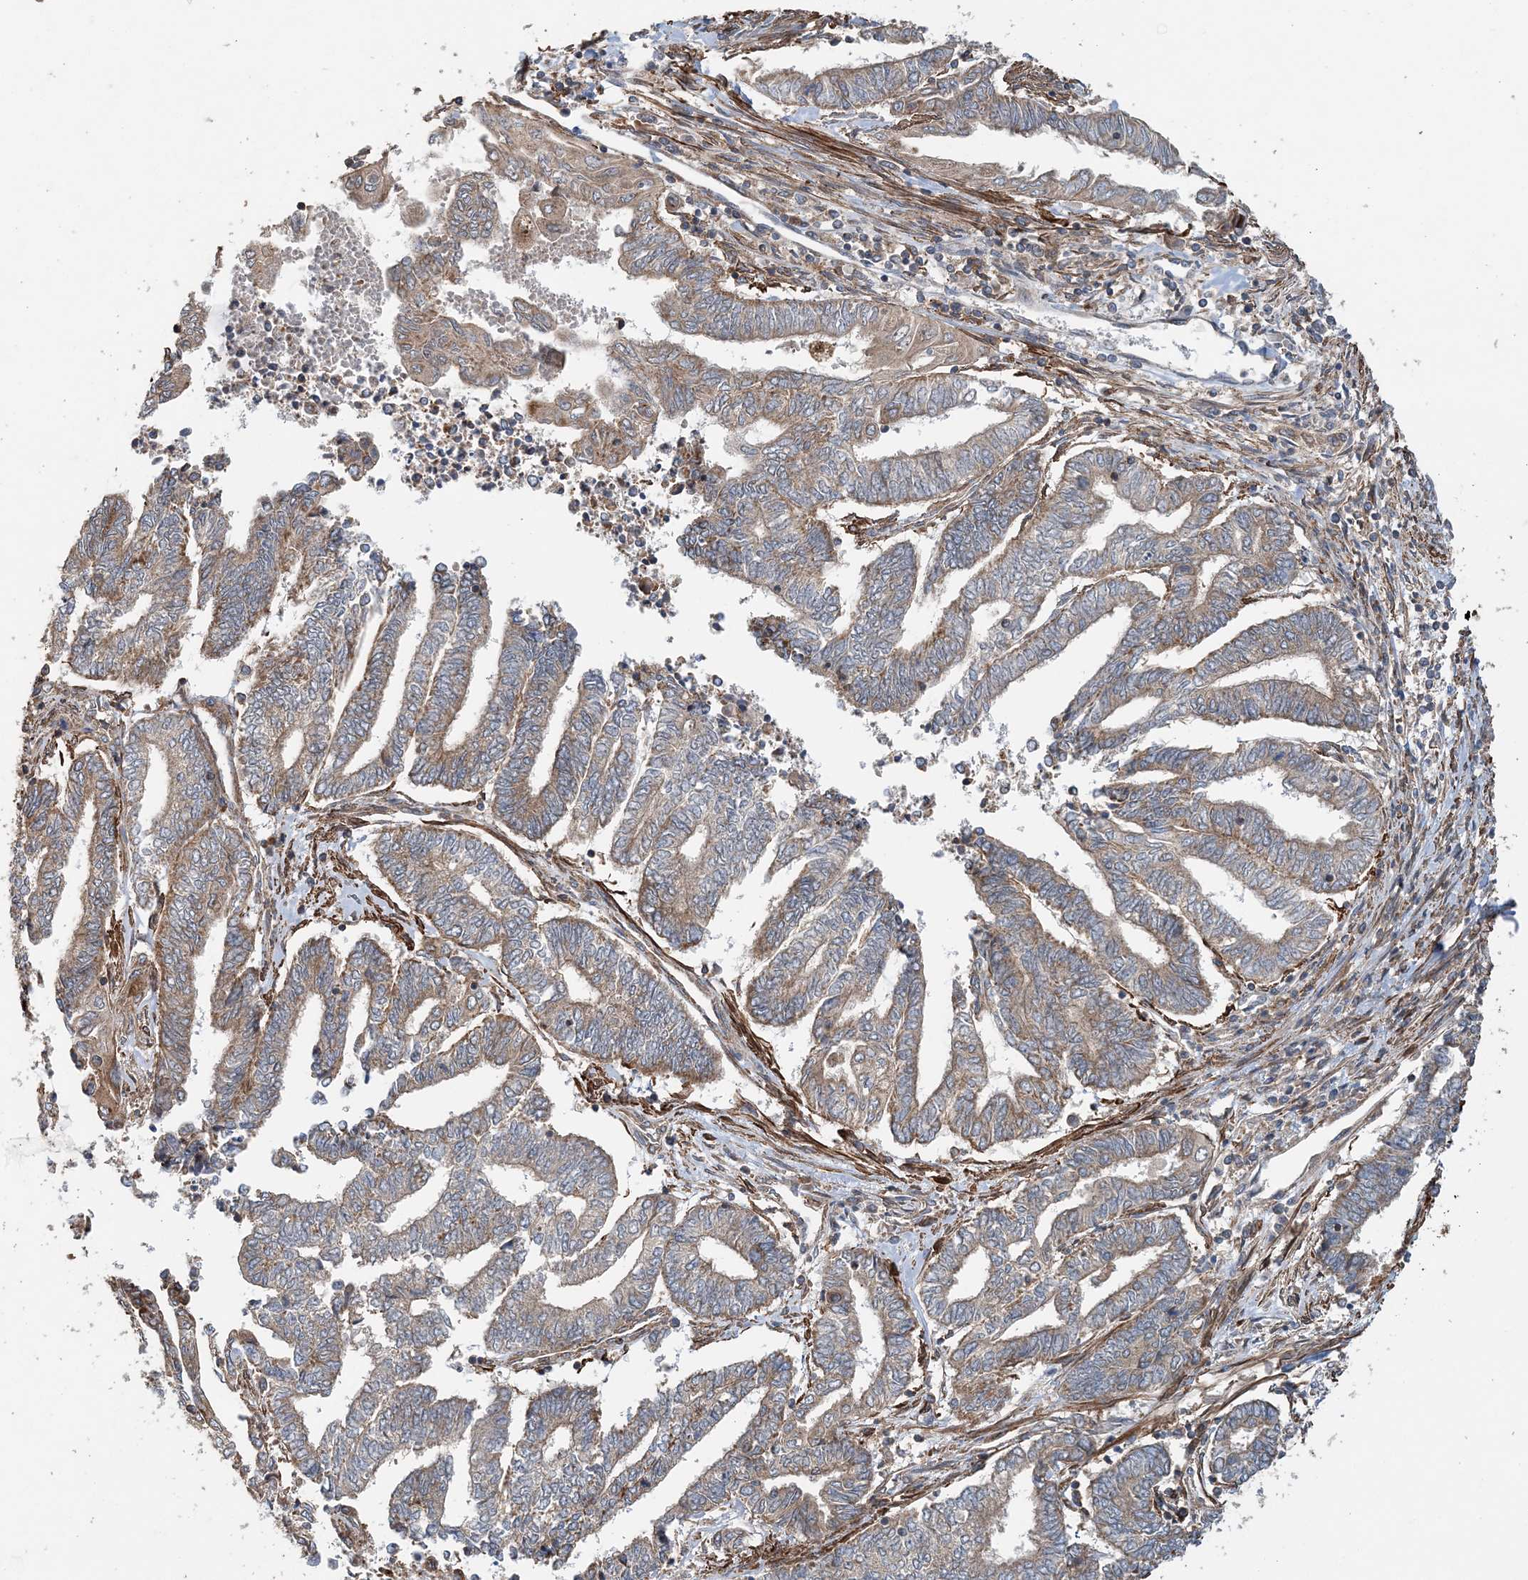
{"staining": {"intensity": "moderate", "quantity": ">75%", "location": "cytoplasmic/membranous"}, "tissue": "endometrial cancer", "cell_type": "Tumor cells", "image_type": "cancer", "snomed": [{"axis": "morphology", "description": "Adenocarcinoma, NOS"}, {"axis": "topography", "description": "Uterus"}, {"axis": "topography", "description": "Endometrium"}], "caption": "Endometrial cancer (adenocarcinoma) stained for a protein (brown) shows moderate cytoplasmic/membranous positive expression in approximately >75% of tumor cells.", "gene": "TTI1", "patient": {"sex": "female", "age": 70}}